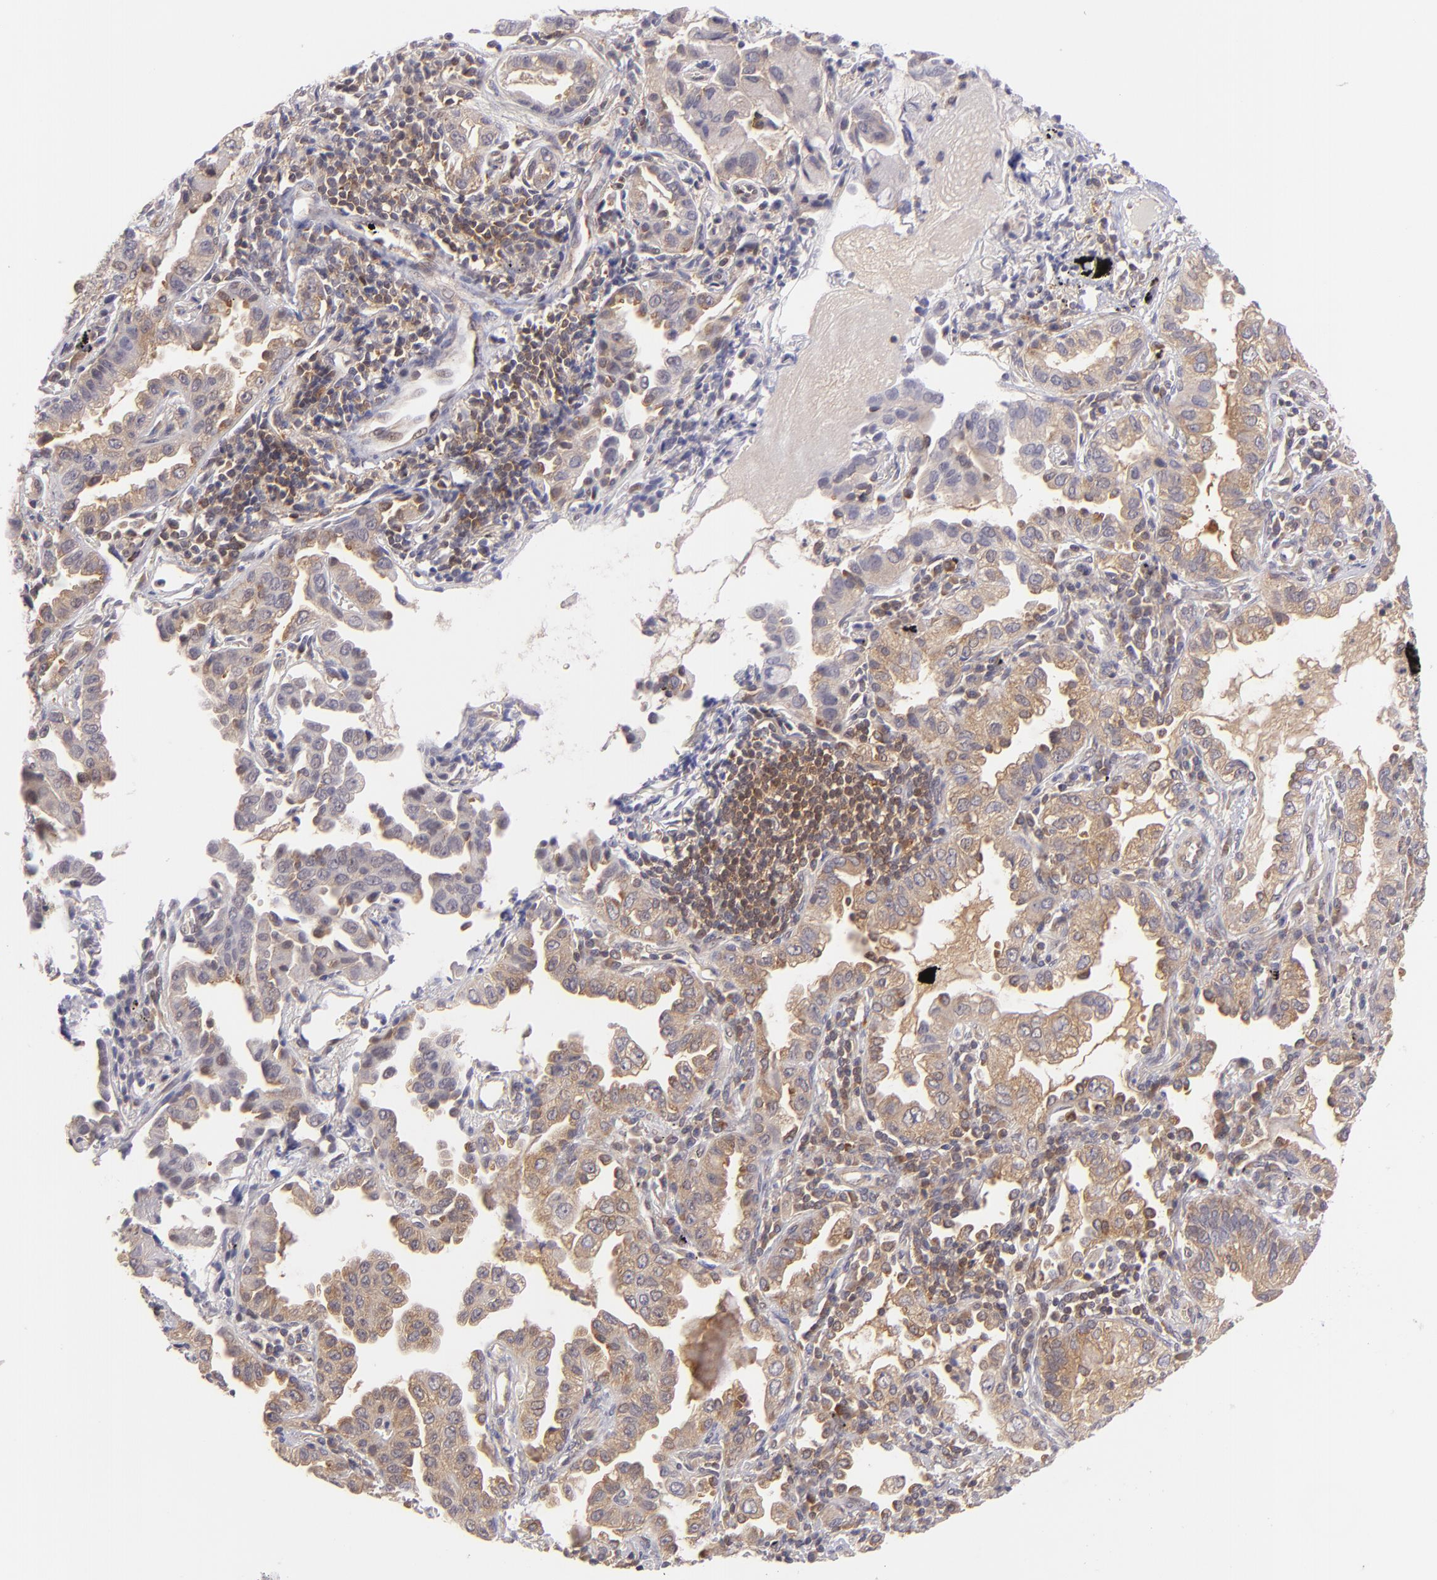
{"staining": {"intensity": "weak", "quantity": "25%-75%", "location": "cytoplasmic/membranous"}, "tissue": "lung cancer", "cell_type": "Tumor cells", "image_type": "cancer", "snomed": [{"axis": "morphology", "description": "Adenocarcinoma, NOS"}, {"axis": "topography", "description": "Lung"}], "caption": "Tumor cells show low levels of weak cytoplasmic/membranous expression in approximately 25%-75% of cells in human lung cancer (adenocarcinoma). (DAB IHC, brown staining for protein, blue staining for nuclei).", "gene": "PTPN13", "patient": {"sex": "female", "age": 50}}